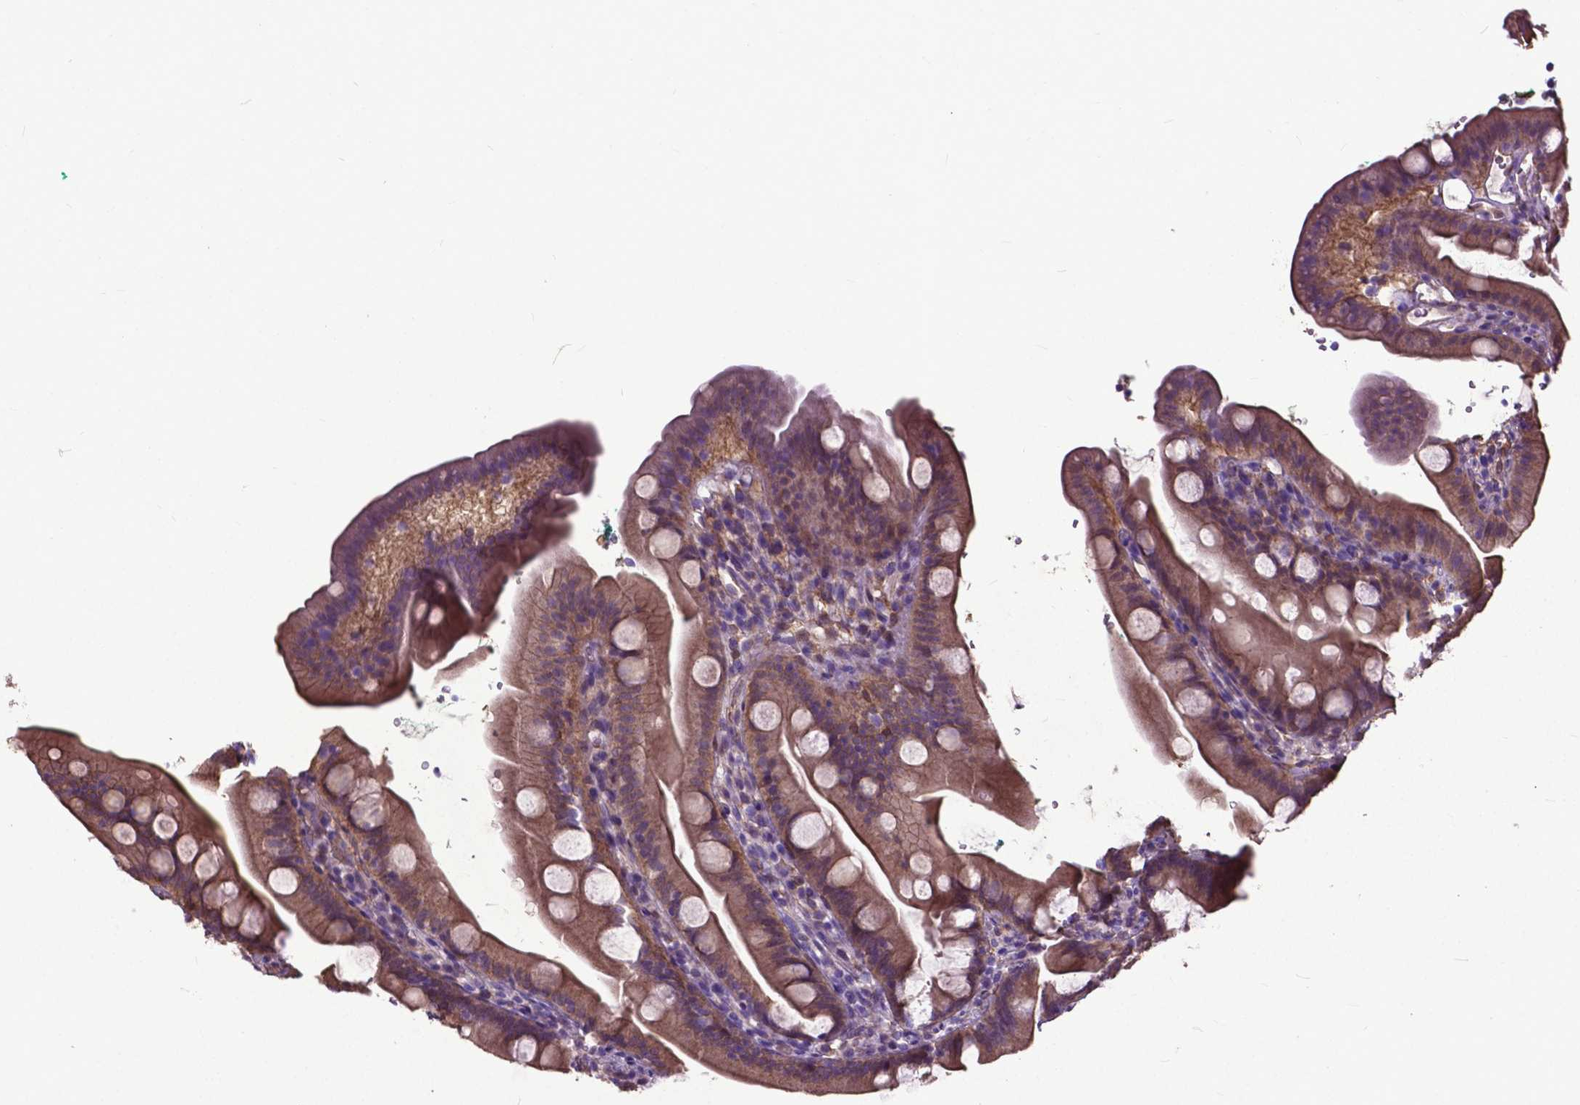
{"staining": {"intensity": "moderate", "quantity": "25%-75%", "location": "cytoplasmic/membranous"}, "tissue": "duodenum", "cell_type": "Glandular cells", "image_type": "normal", "snomed": [{"axis": "morphology", "description": "Normal tissue, NOS"}, {"axis": "topography", "description": "Duodenum"}], "caption": "The immunohistochemical stain labels moderate cytoplasmic/membranous staining in glandular cells of normal duodenum.", "gene": "PDLIM1", "patient": {"sex": "female", "age": 67}}